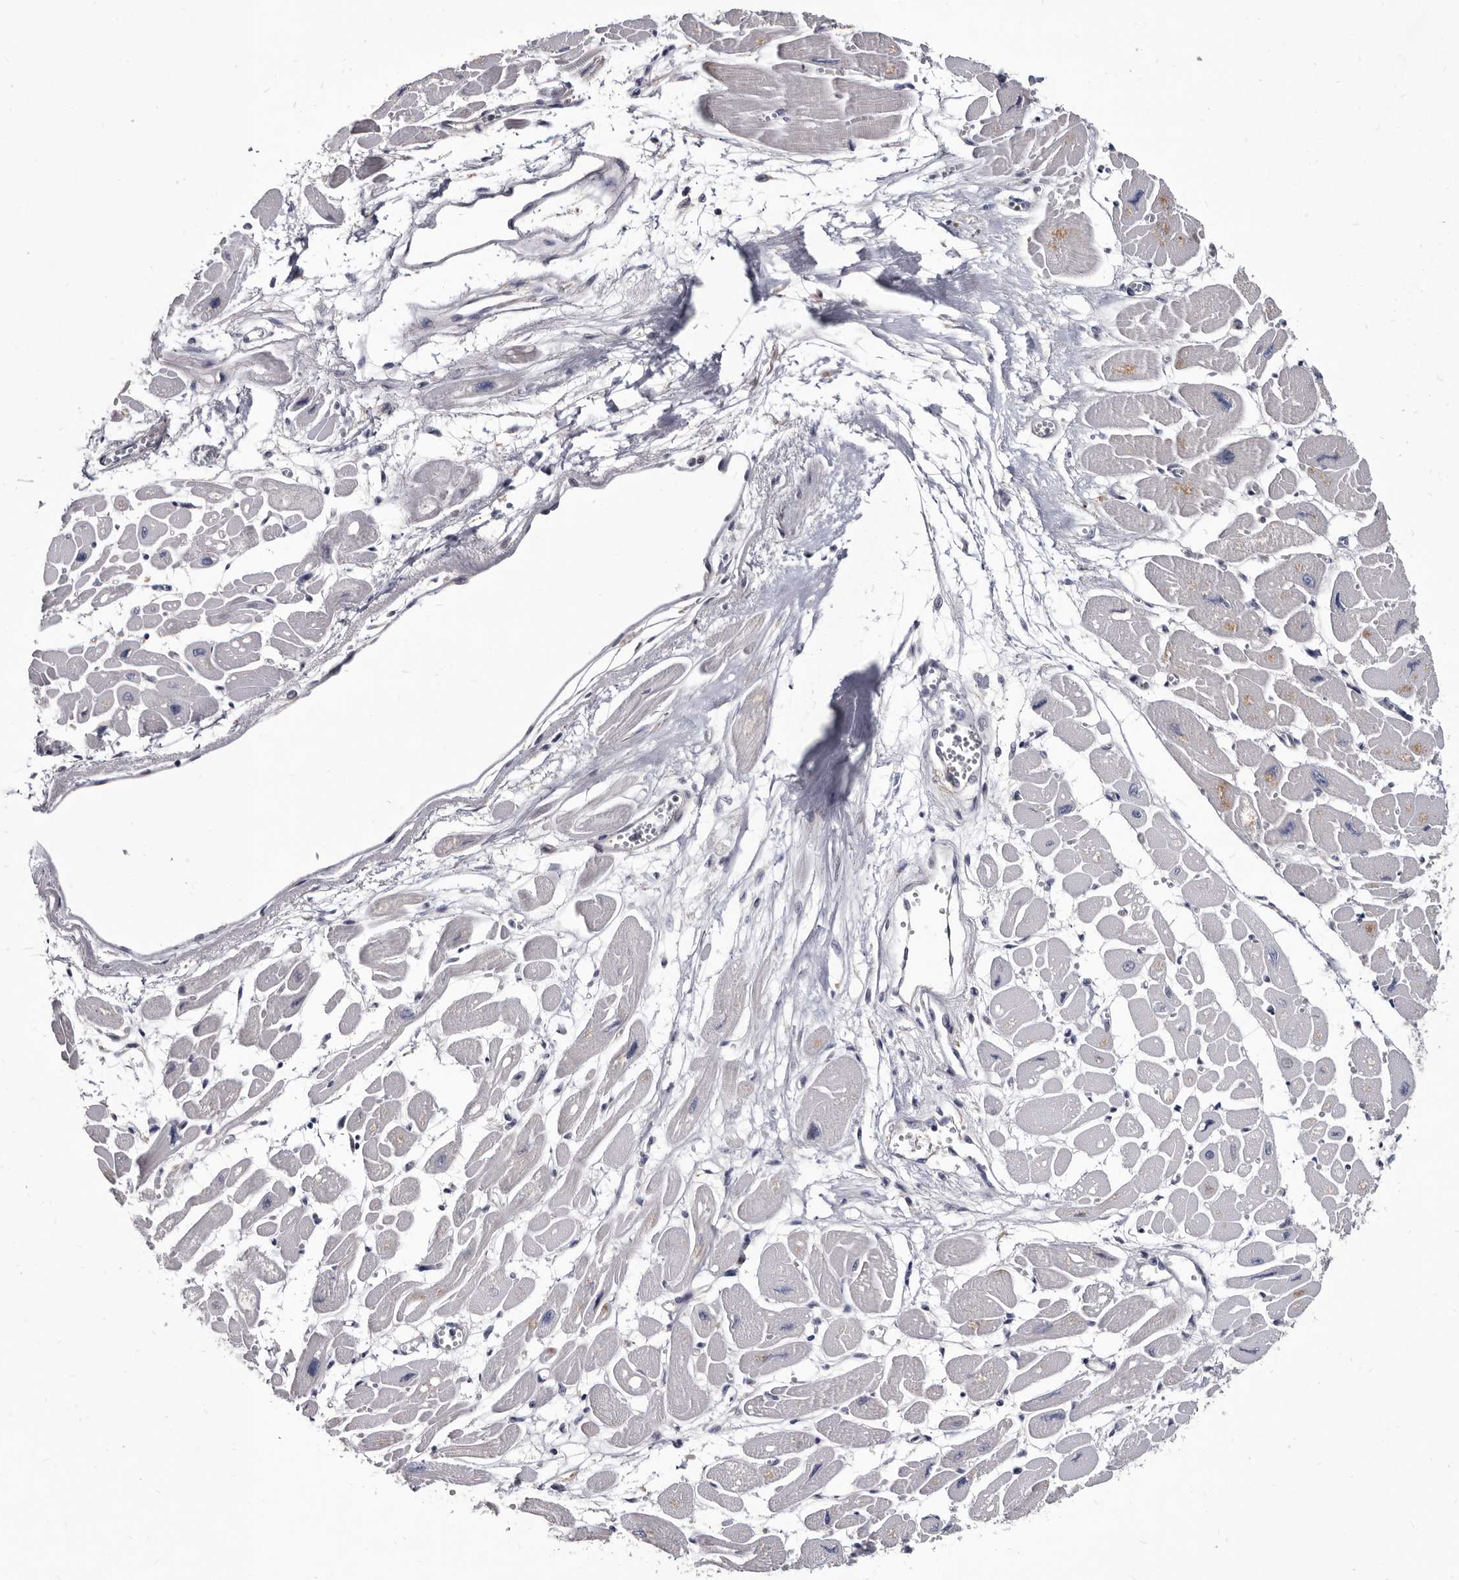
{"staining": {"intensity": "weak", "quantity": "<25%", "location": "cytoplasmic/membranous"}, "tissue": "heart muscle", "cell_type": "Cardiomyocytes", "image_type": "normal", "snomed": [{"axis": "morphology", "description": "Normal tissue, NOS"}, {"axis": "topography", "description": "Heart"}], "caption": "IHC photomicrograph of normal human heart muscle stained for a protein (brown), which displays no expression in cardiomyocytes. (IHC, brightfield microscopy, high magnification).", "gene": "ABCF2", "patient": {"sex": "female", "age": 54}}